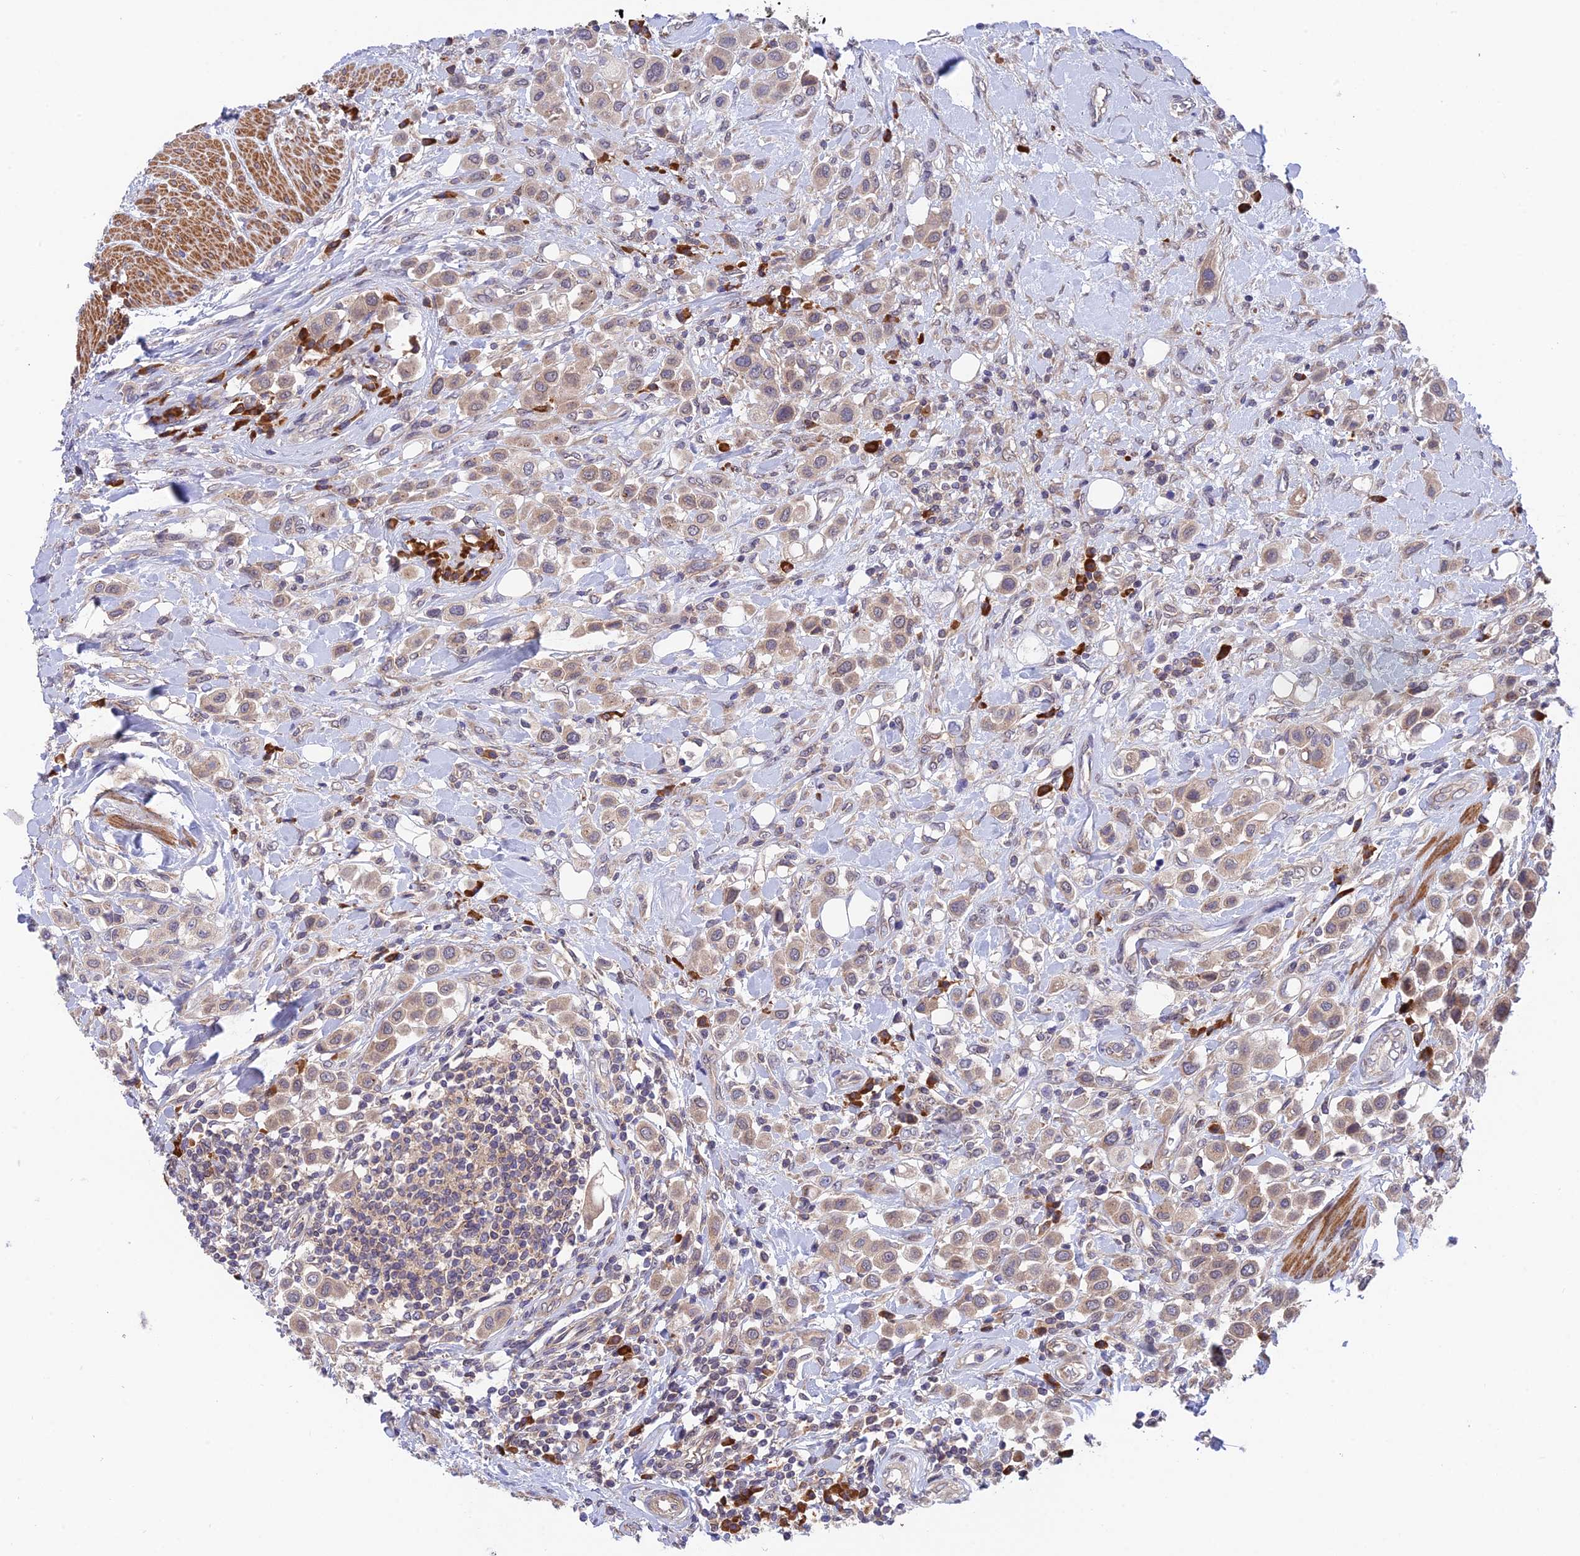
{"staining": {"intensity": "weak", "quantity": "25%-75%", "location": "cytoplasmic/membranous"}, "tissue": "urothelial cancer", "cell_type": "Tumor cells", "image_type": "cancer", "snomed": [{"axis": "morphology", "description": "Urothelial carcinoma, High grade"}, {"axis": "topography", "description": "Urinary bladder"}], "caption": "Immunohistochemistry of human urothelial cancer reveals low levels of weak cytoplasmic/membranous staining in about 25%-75% of tumor cells.", "gene": "UROS", "patient": {"sex": "male", "age": 50}}